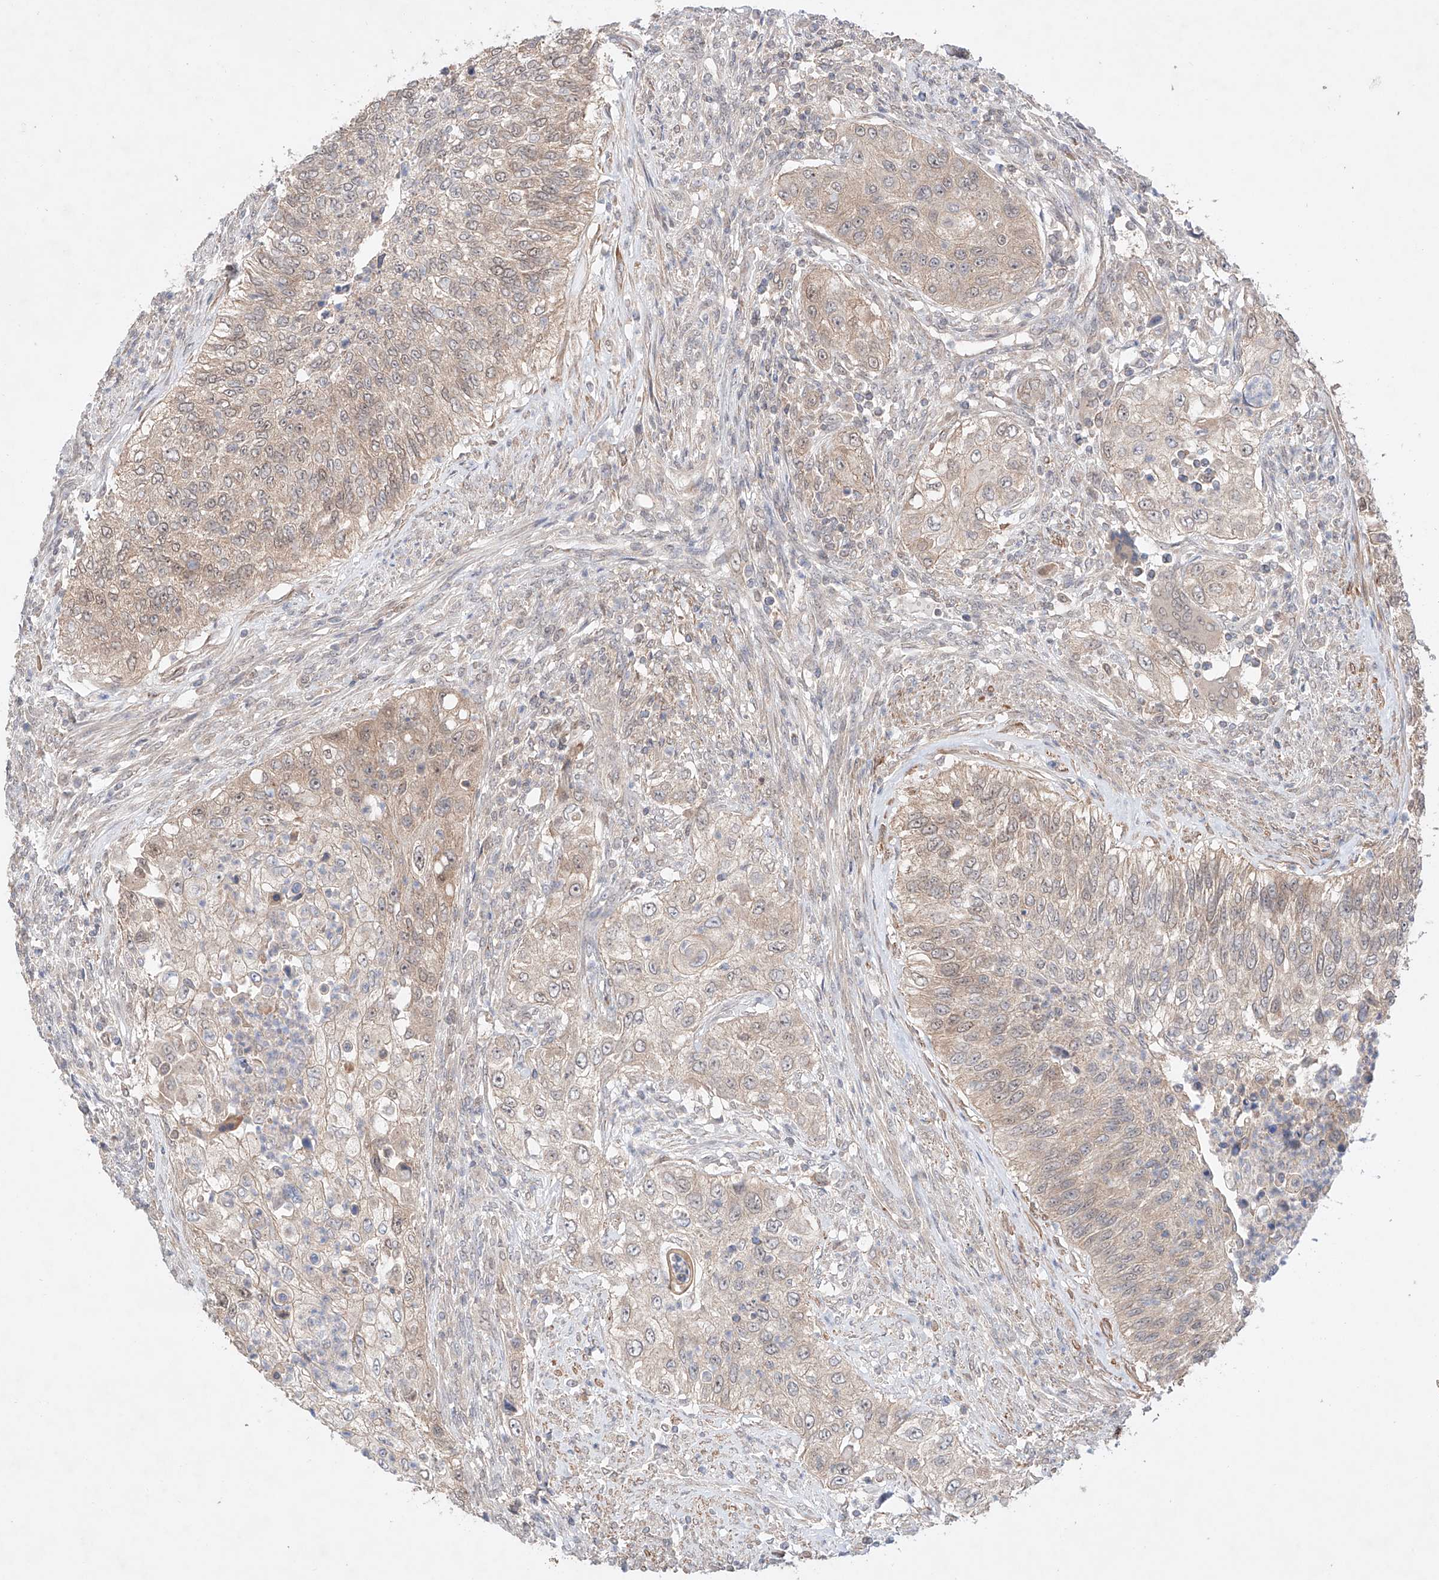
{"staining": {"intensity": "weak", "quantity": "<25%", "location": "cytoplasmic/membranous"}, "tissue": "urothelial cancer", "cell_type": "Tumor cells", "image_type": "cancer", "snomed": [{"axis": "morphology", "description": "Urothelial carcinoma, High grade"}, {"axis": "topography", "description": "Urinary bladder"}], "caption": "There is no significant expression in tumor cells of urothelial cancer.", "gene": "TSR2", "patient": {"sex": "female", "age": 60}}